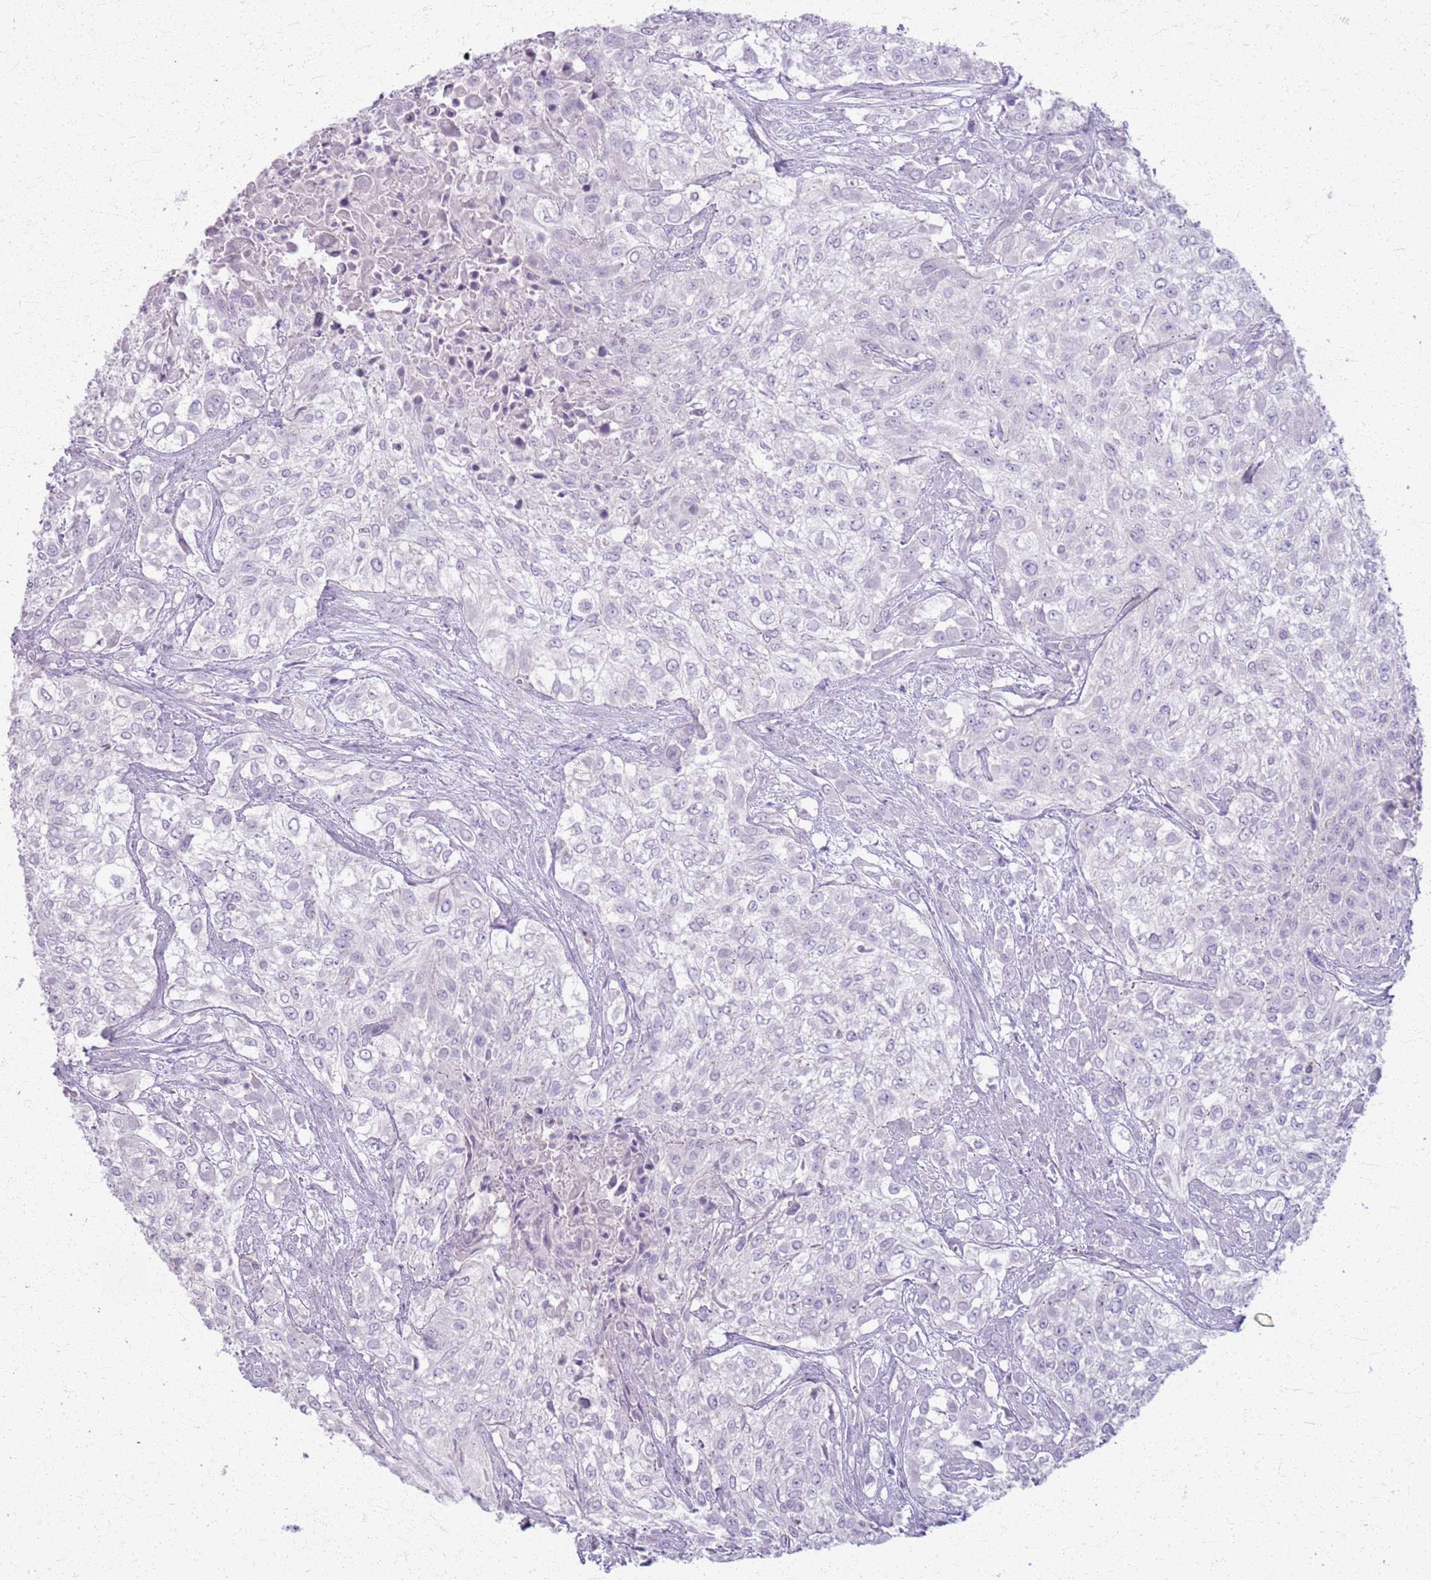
{"staining": {"intensity": "negative", "quantity": "none", "location": "none"}, "tissue": "urothelial cancer", "cell_type": "Tumor cells", "image_type": "cancer", "snomed": [{"axis": "morphology", "description": "Urothelial carcinoma, High grade"}, {"axis": "topography", "description": "Urinary bladder"}], "caption": "This histopathology image is of urothelial carcinoma (high-grade) stained with immunohistochemistry (IHC) to label a protein in brown with the nuclei are counter-stained blue. There is no positivity in tumor cells.", "gene": "CSRP3", "patient": {"sex": "male", "age": 57}}